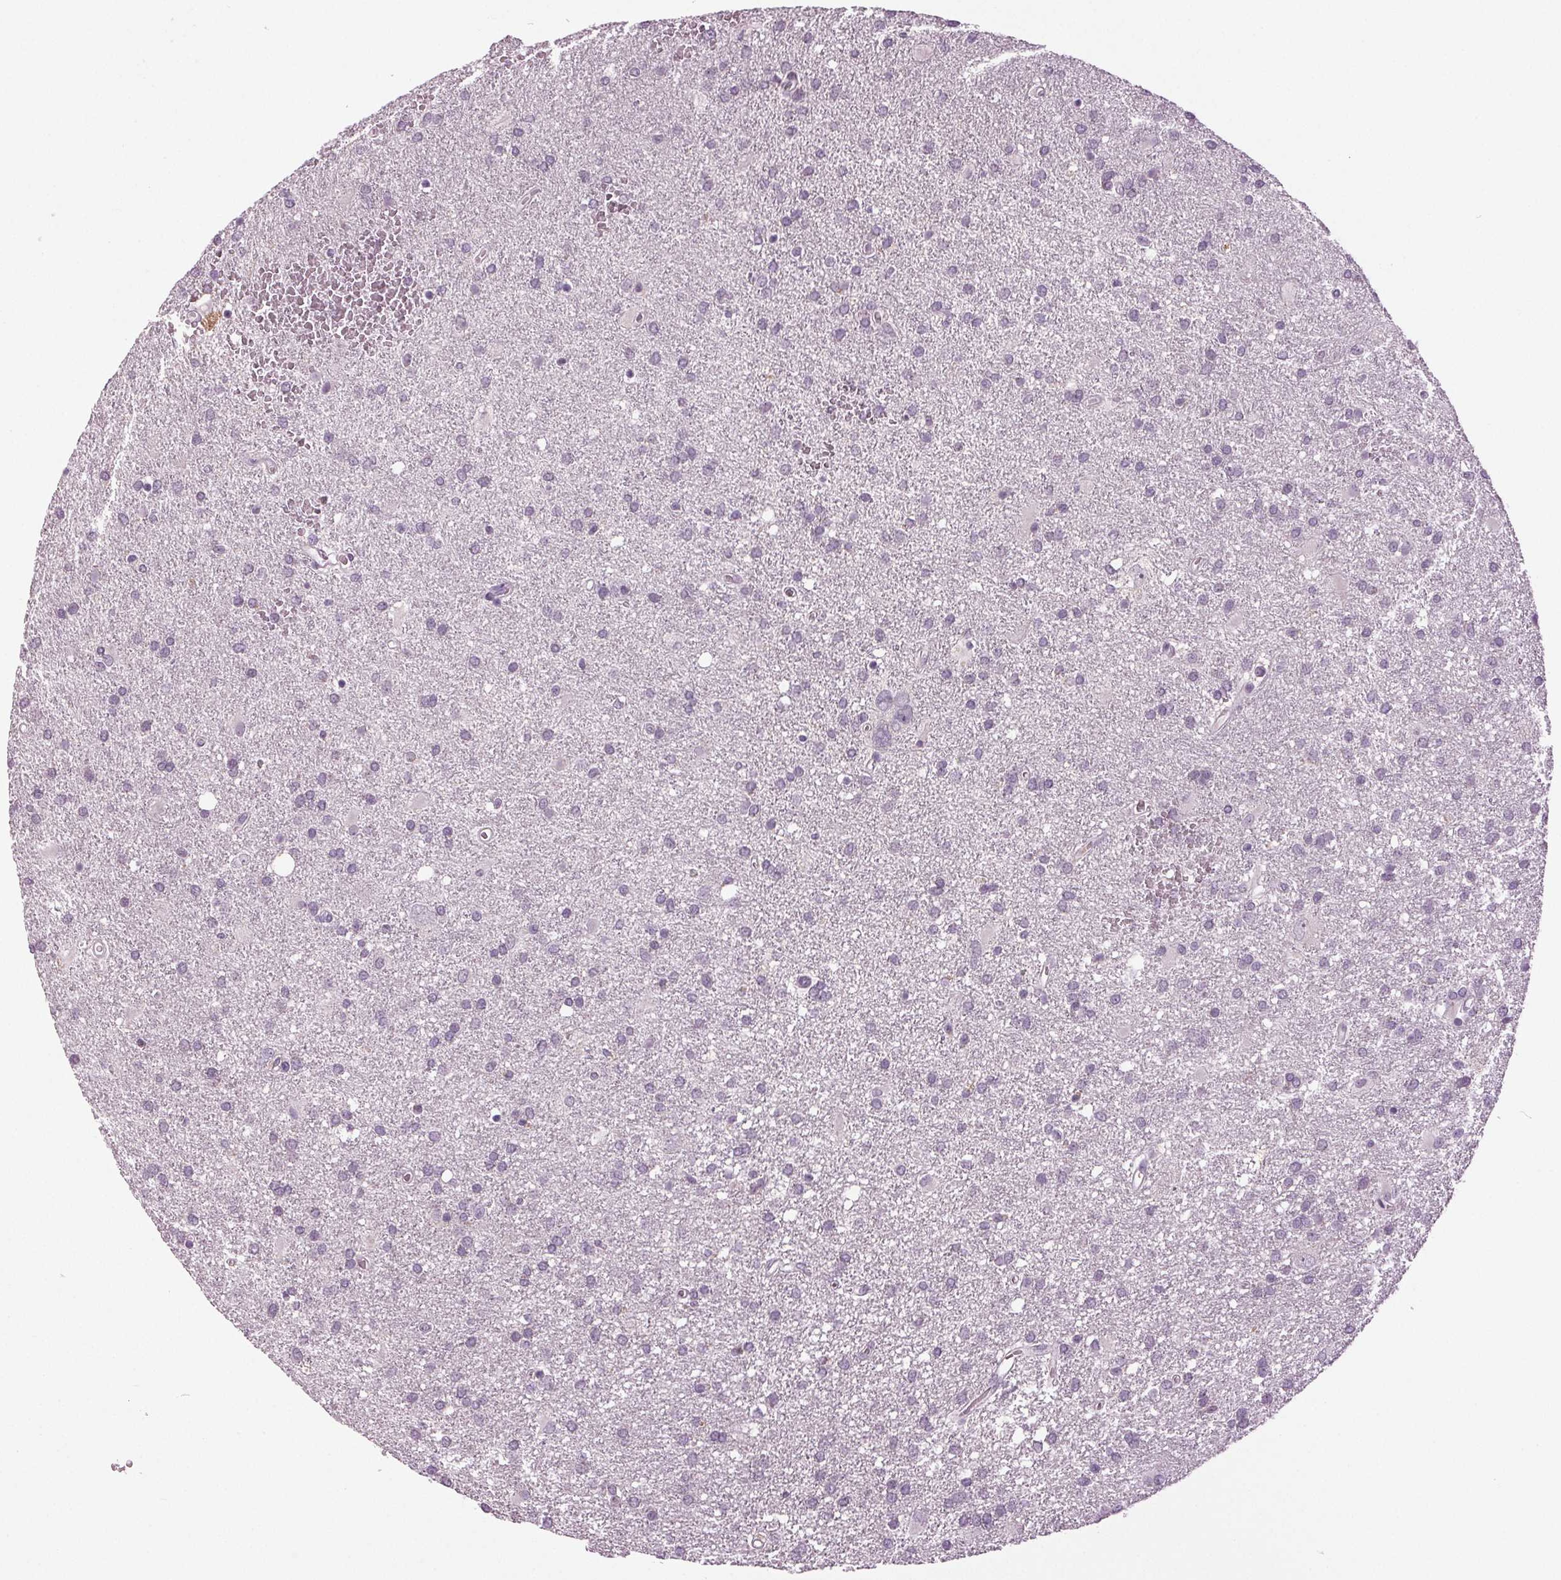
{"staining": {"intensity": "negative", "quantity": "none", "location": "none"}, "tissue": "glioma", "cell_type": "Tumor cells", "image_type": "cancer", "snomed": [{"axis": "morphology", "description": "Glioma, malignant, Low grade"}, {"axis": "topography", "description": "Brain"}], "caption": "The immunohistochemistry (IHC) photomicrograph has no significant expression in tumor cells of glioma tissue.", "gene": "DNAH12", "patient": {"sex": "male", "age": 66}}